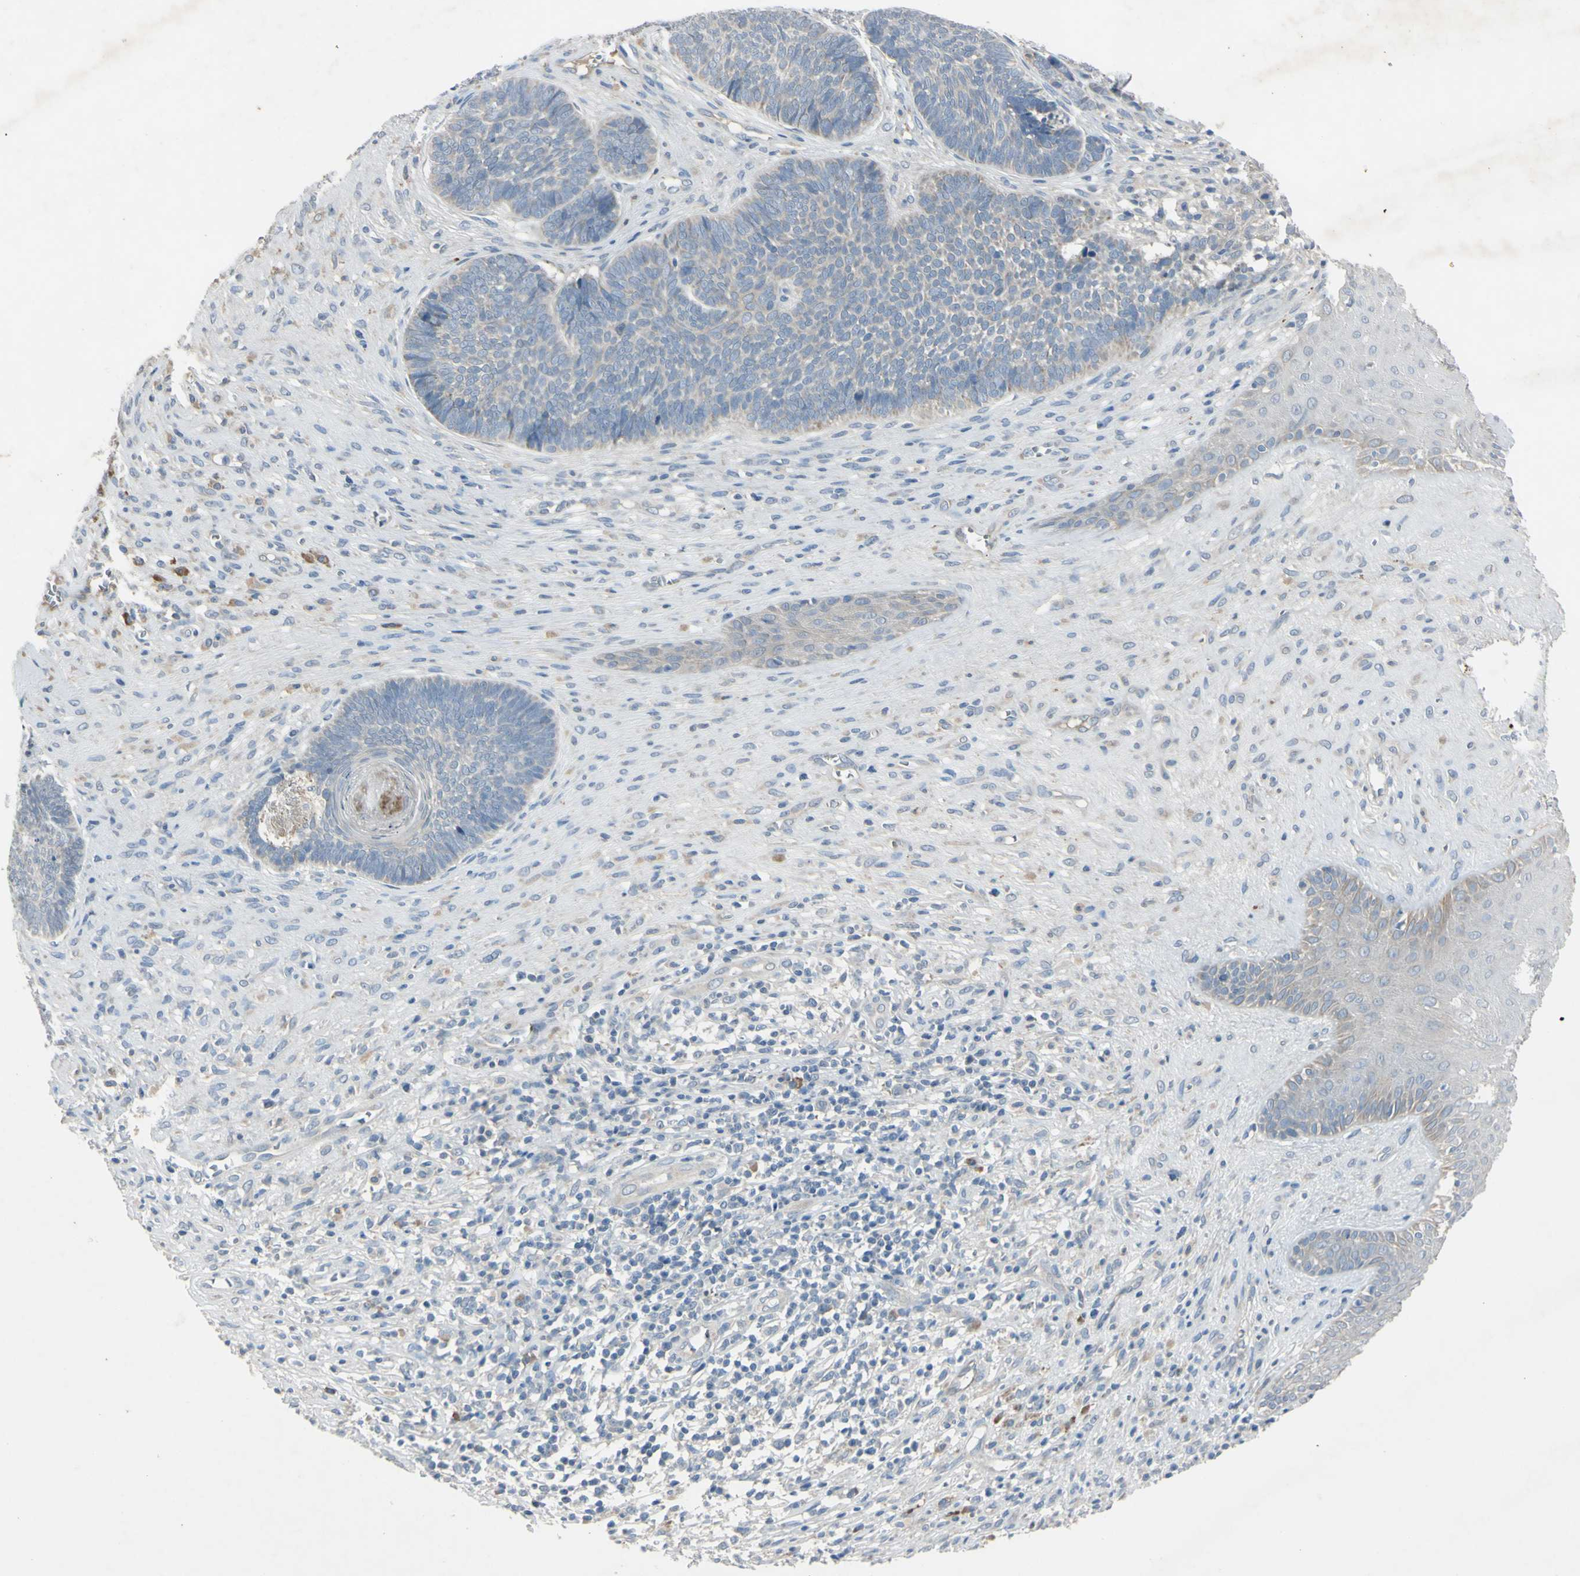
{"staining": {"intensity": "negative", "quantity": "none", "location": "none"}, "tissue": "skin cancer", "cell_type": "Tumor cells", "image_type": "cancer", "snomed": [{"axis": "morphology", "description": "Basal cell carcinoma"}, {"axis": "topography", "description": "Skin"}], "caption": "Basal cell carcinoma (skin) stained for a protein using immunohistochemistry (IHC) displays no positivity tumor cells.", "gene": "AATK", "patient": {"sex": "male", "age": 84}}